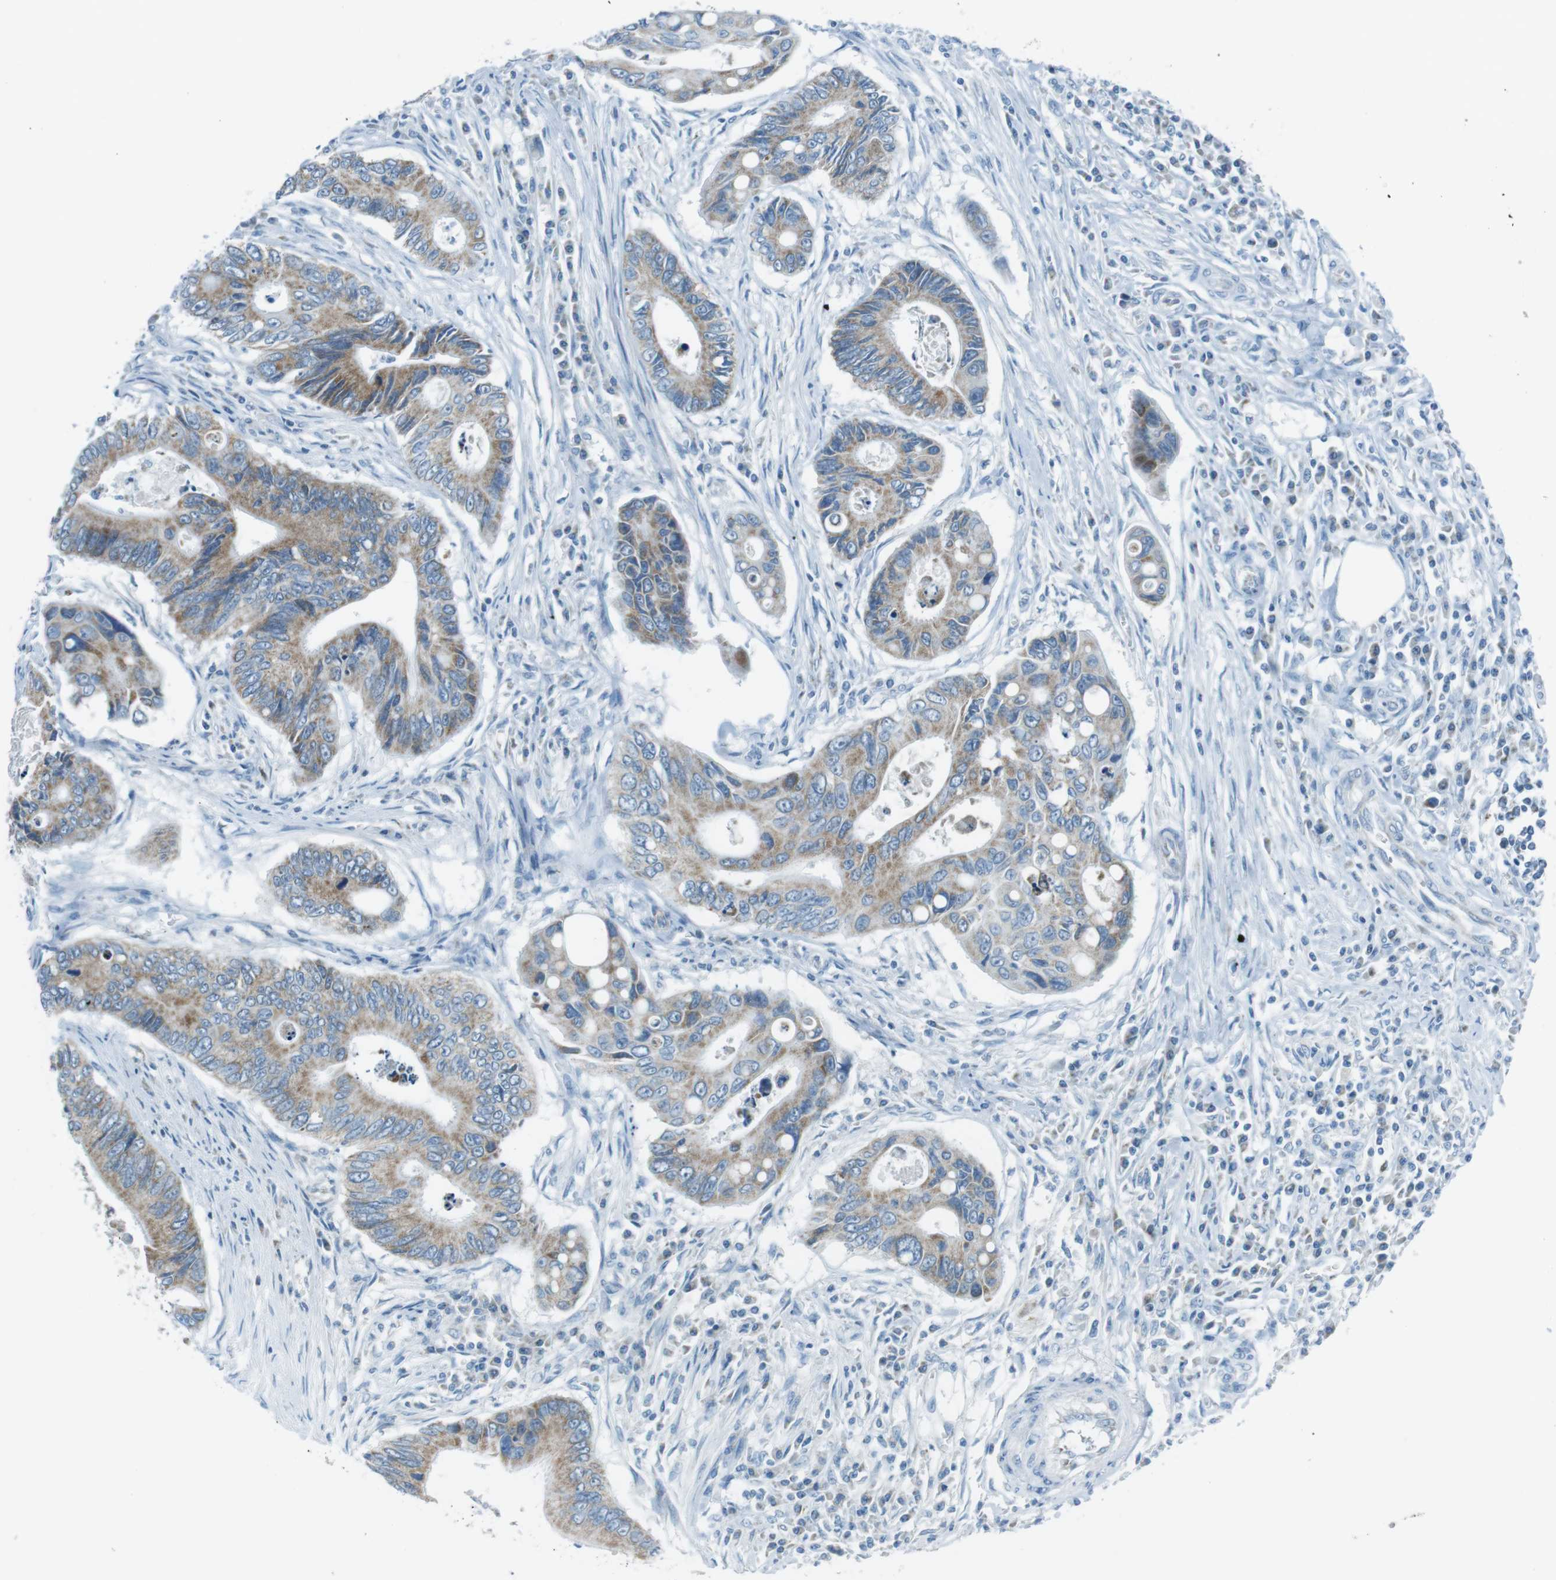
{"staining": {"intensity": "moderate", "quantity": ">75%", "location": "cytoplasmic/membranous"}, "tissue": "colorectal cancer", "cell_type": "Tumor cells", "image_type": "cancer", "snomed": [{"axis": "morphology", "description": "Inflammation, NOS"}, {"axis": "morphology", "description": "Adenocarcinoma, NOS"}, {"axis": "topography", "description": "Colon"}], "caption": "IHC staining of colorectal cancer (adenocarcinoma), which displays medium levels of moderate cytoplasmic/membranous expression in about >75% of tumor cells indicating moderate cytoplasmic/membranous protein expression. The staining was performed using DAB (3,3'-diaminobenzidine) (brown) for protein detection and nuclei were counterstained in hematoxylin (blue).", "gene": "DNAJA3", "patient": {"sex": "male", "age": 72}}